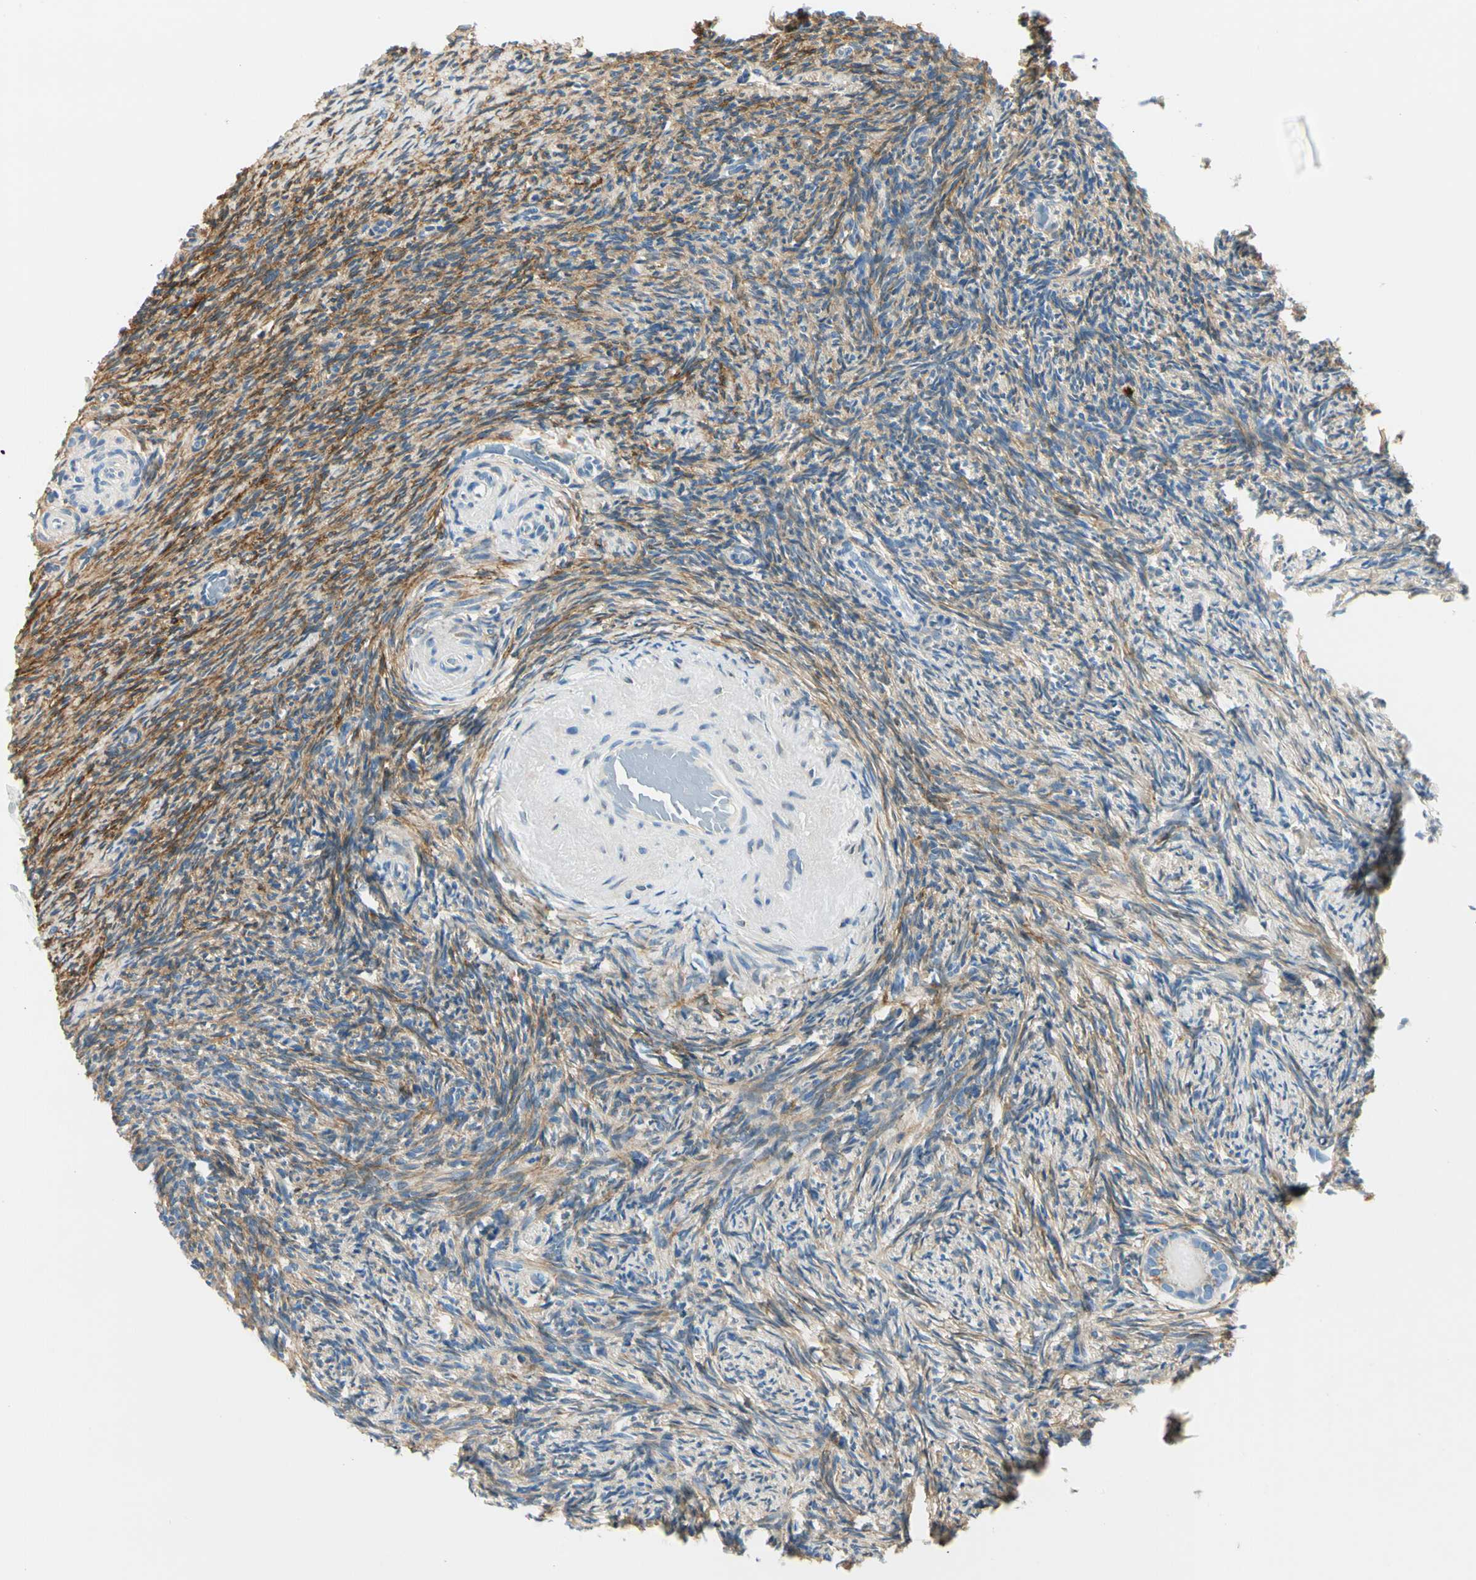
{"staining": {"intensity": "moderate", "quantity": ">75%", "location": "cytoplasmic/membranous"}, "tissue": "ovary", "cell_type": "Ovarian stroma cells", "image_type": "normal", "snomed": [{"axis": "morphology", "description": "Normal tissue, NOS"}, {"axis": "topography", "description": "Ovary"}], "caption": "An immunohistochemistry image of unremarkable tissue is shown. Protein staining in brown labels moderate cytoplasmic/membranous positivity in ovary within ovarian stroma cells.", "gene": "TGFBR3", "patient": {"sex": "female", "age": 60}}